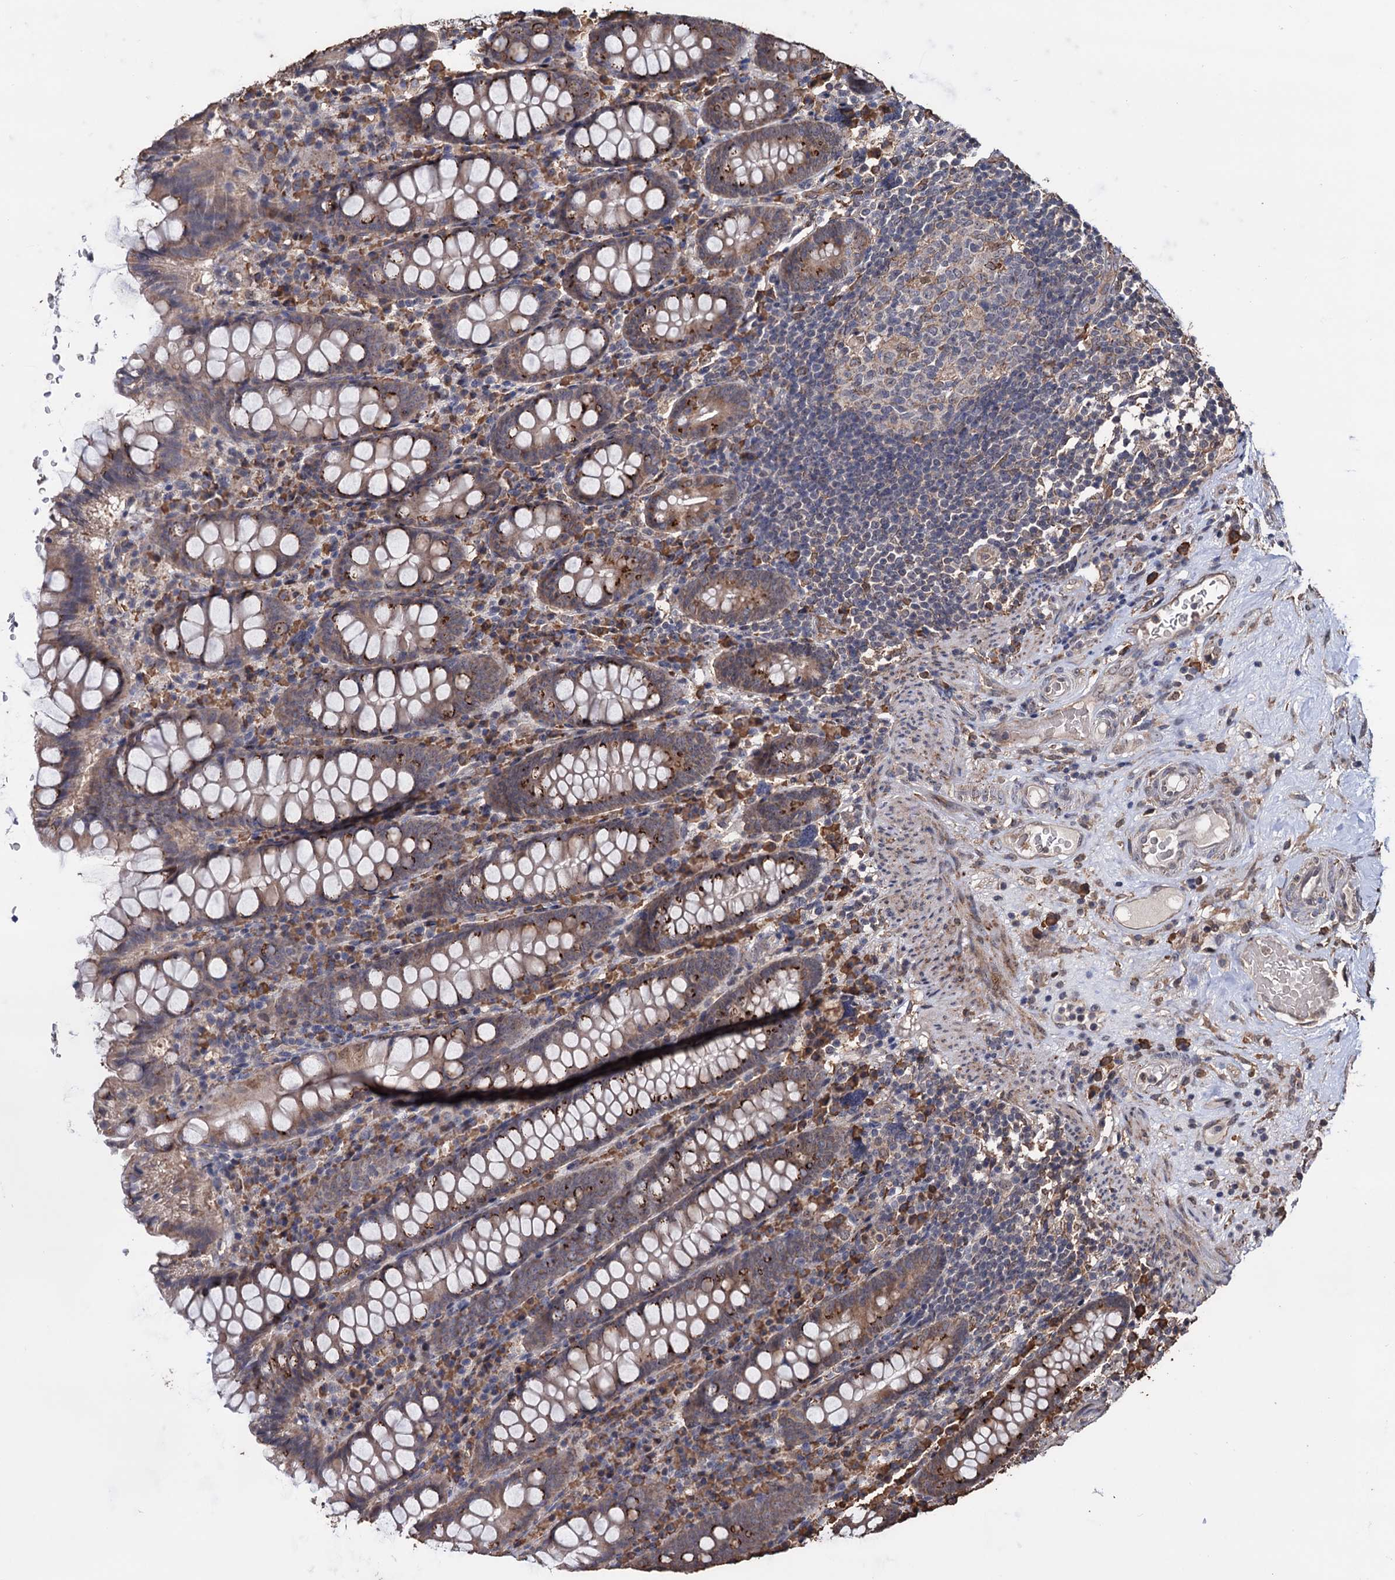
{"staining": {"intensity": "weak", "quantity": ">75%", "location": "cytoplasmic/membranous"}, "tissue": "colon", "cell_type": "Endothelial cells", "image_type": "normal", "snomed": [{"axis": "morphology", "description": "Normal tissue, NOS"}, {"axis": "topography", "description": "Colon"}], "caption": "A high-resolution micrograph shows immunohistochemistry (IHC) staining of normal colon, which reveals weak cytoplasmic/membranous staining in approximately >75% of endothelial cells.", "gene": "TBC1D12", "patient": {"sex": "female", "age": 79}}